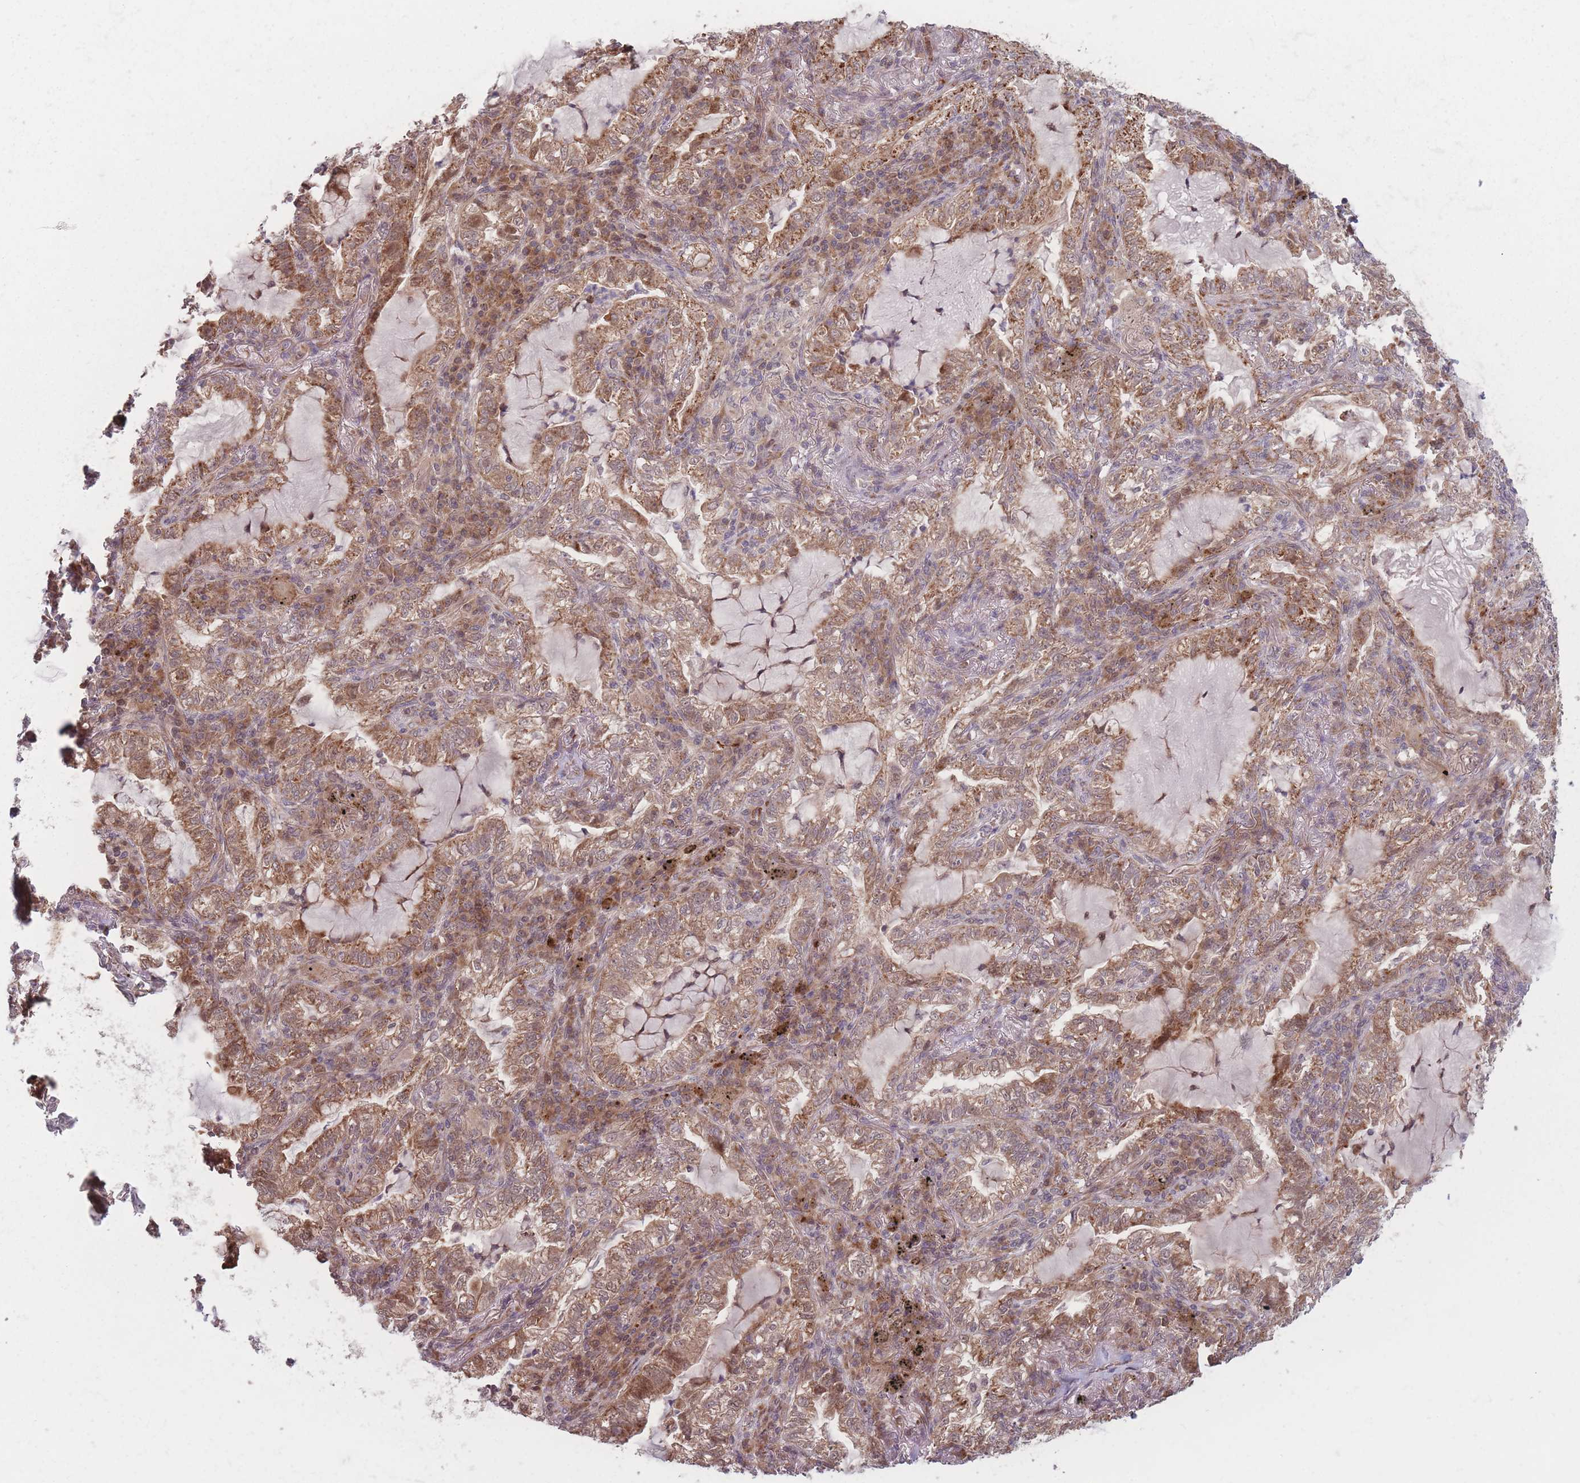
{"staining": {"intensity": "moderate", "quantity": ">75%", "location": "cytoplasmic/membranous"}, "tissue": "lung cancer", "cell_type": "Tumor cells", "image_type": "cancer", "snomed": [{"axis": "morphology", "description": "Adenocarcinoma, NOS"}, {"axis": "topography", "description": "Lung"}], "caption": "Moderate cytoplasmic/membranous positivity is seen in approximately >75% of tumor cells in lung cancer.", "gene": "RPS18", "patient": {"sex": "female", "age": 73}}